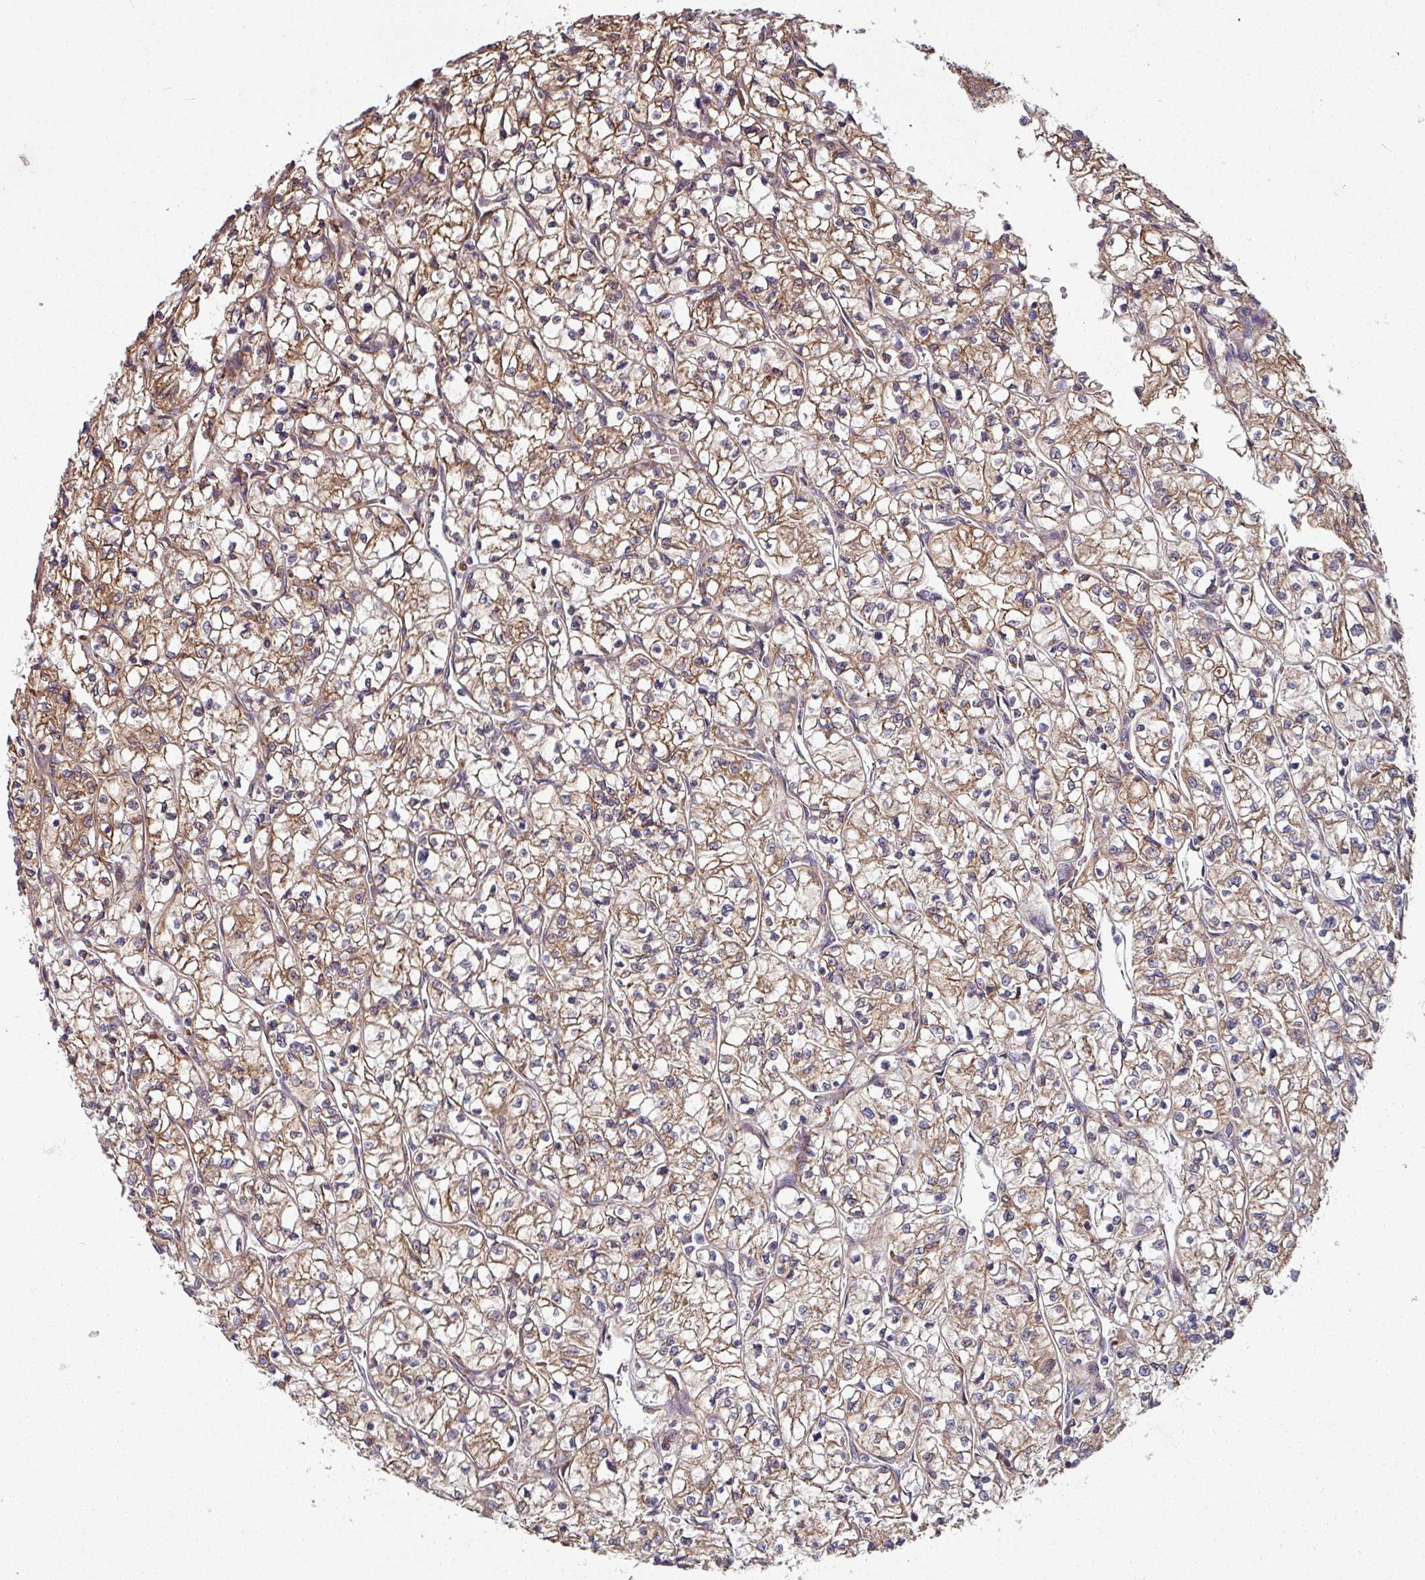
{"staining": {"intensity": "moderate", "quantity": ">75%", "location": "cytoplasmic/membranous"}, "tissue": "renal cancer", "cell_type": "Tumor cells", "image_type": "cancer", "snomed": [{"axis": "morphology", "description": "Adenocarcinoma, NOS"}, {"axis": "topography", "description": "Kidney"}], "caption": "Protein staining by immunohistochemistry (IHC) displays moderate cytoplasmic/membranous expression in about >75% of tumor cells in renal cancer (adenocarcinoma).", "gene": "FAT4", "patient": {"sex": "female", "age": 64}}